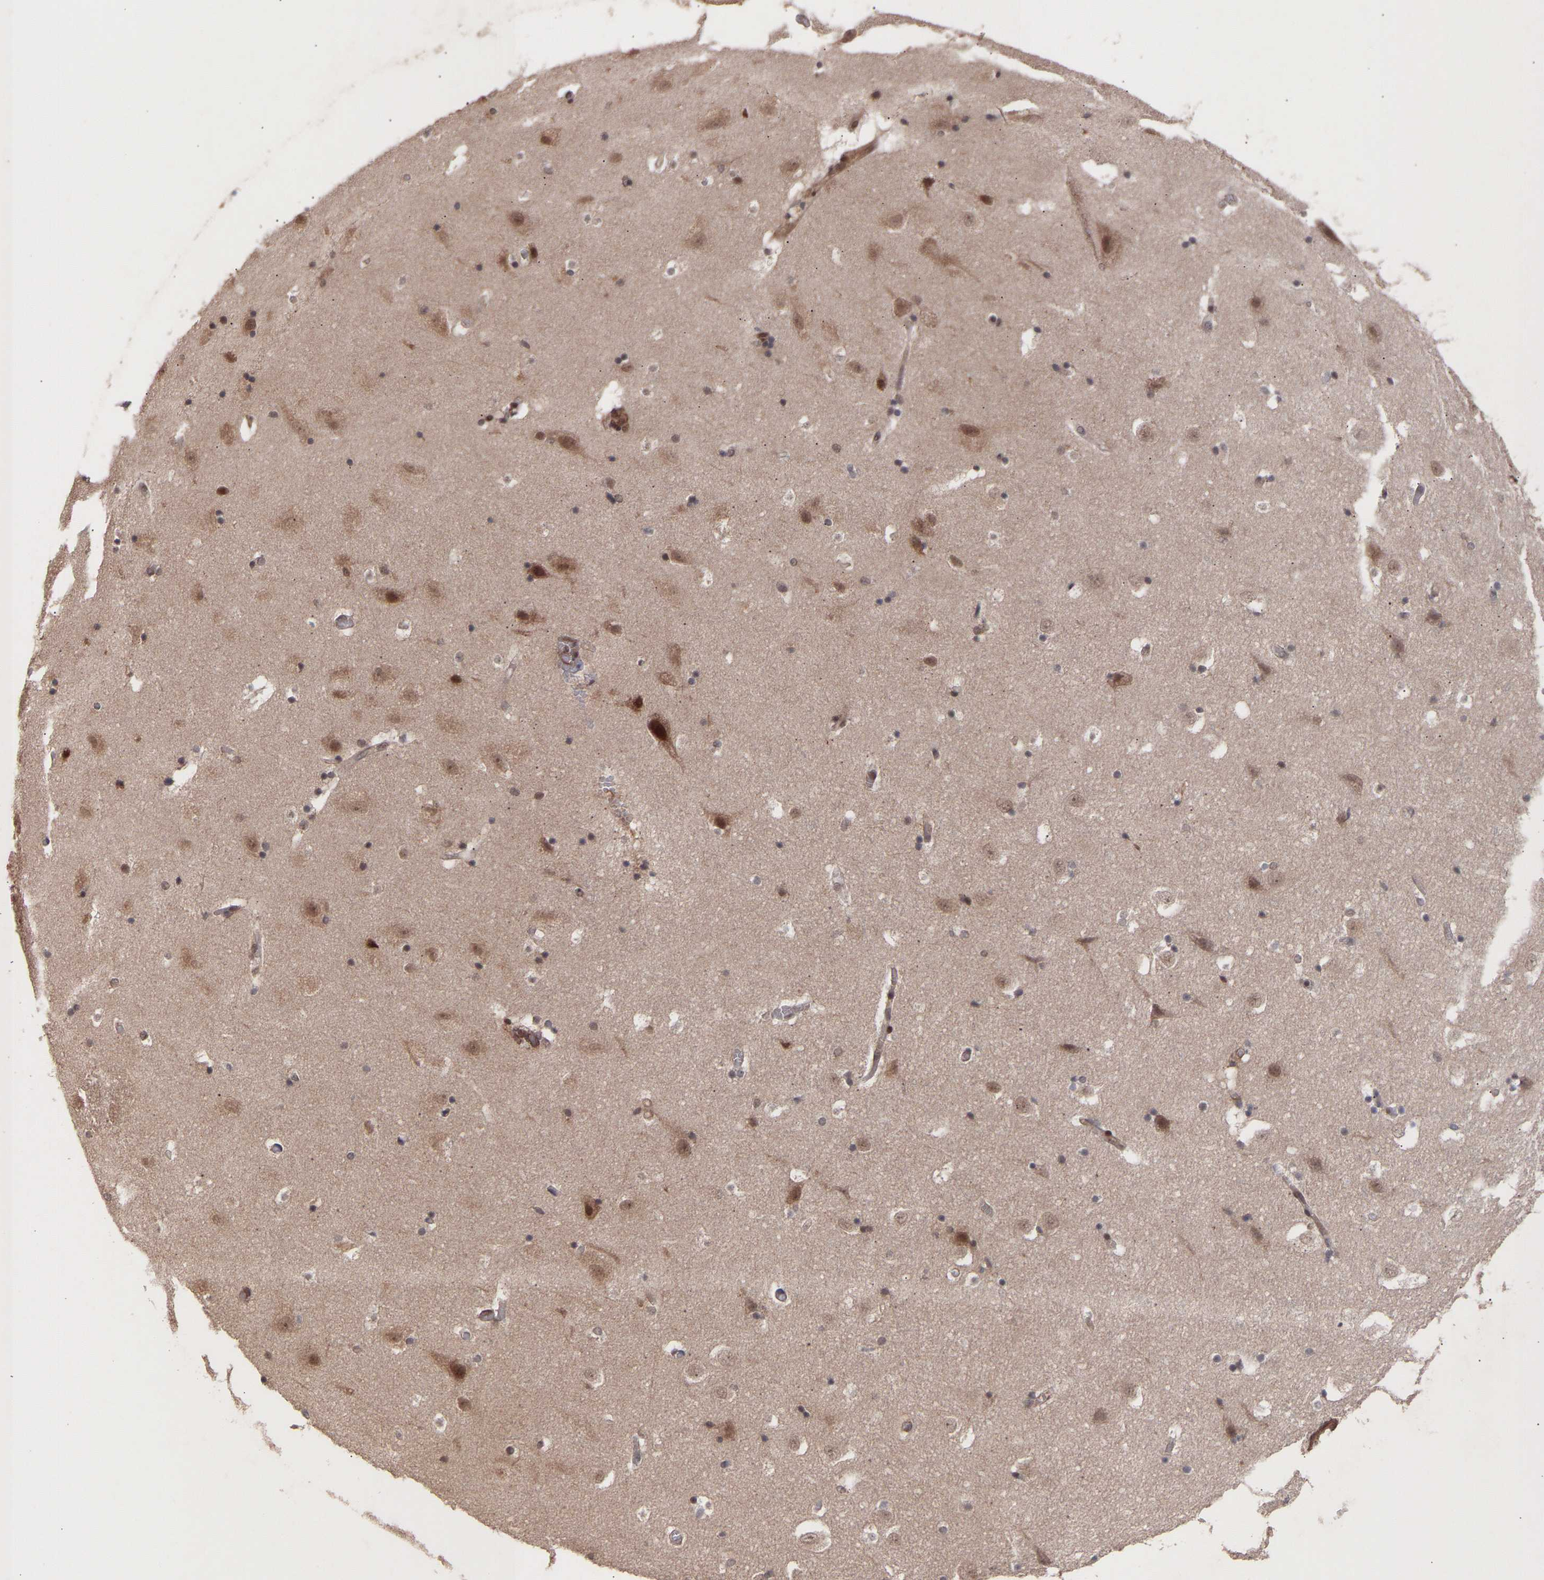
{"staining": {"intensity": "weak", "quantity": "<25%", "location": "nuclear"}, "tissue": "hippocampus", "cell_type": "Glial cells", "image_type": "normal", "snomed": [{"axis": "morphology", "description": "Normal tissue, NOS"}, {"axis": "topography", "description": "Hippocampus"}], "caption": "An image of hippocampus stained for a protein reveals no brown staining in glial cells.", "gene": "PDLIM5", "patient": {"sex": "male", "age": 45}}